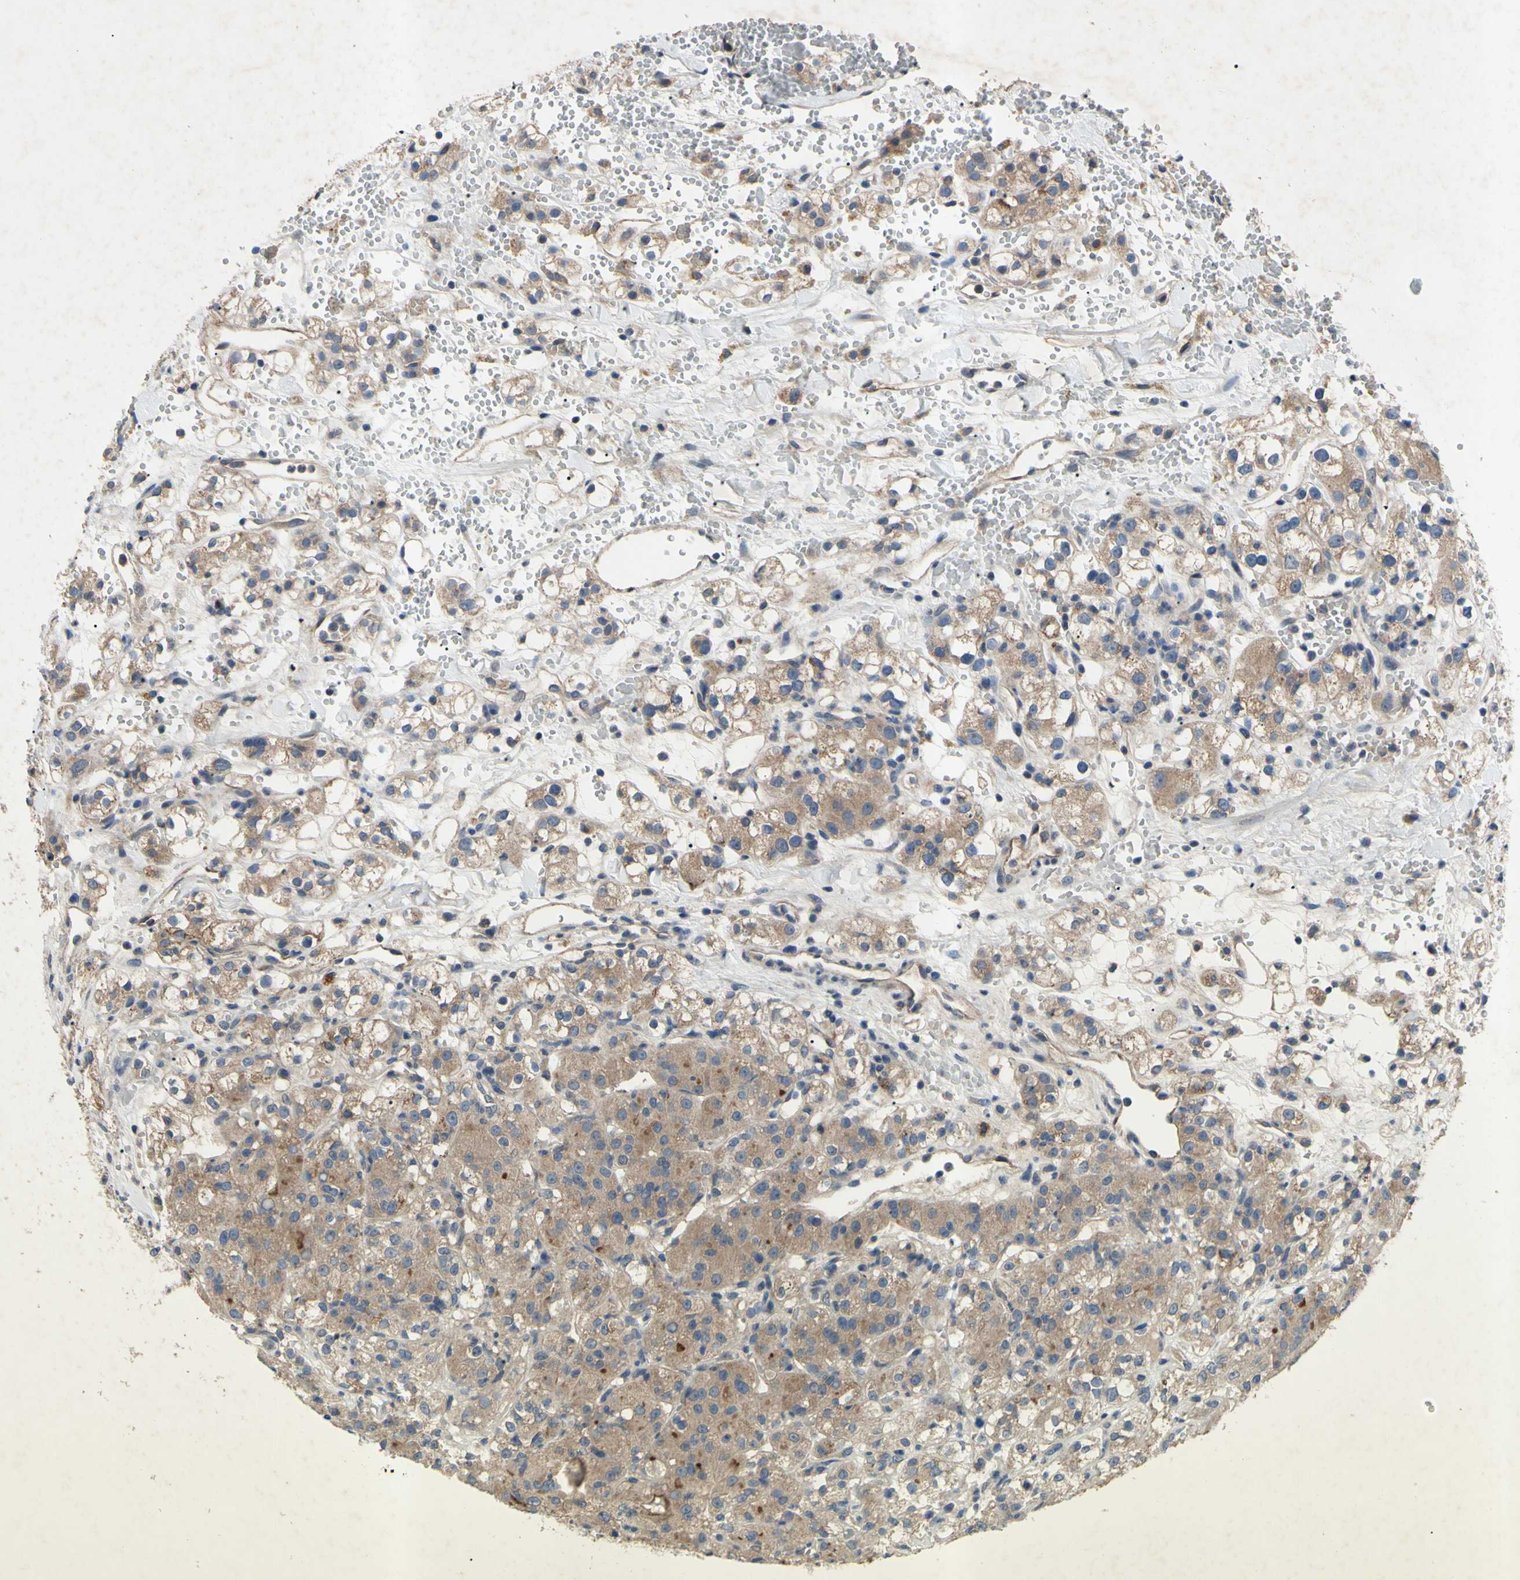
{"staining": {"intensity": "moderate", "quantity": ">75%", "location": "cytoplasmic/membranous"}, "tissue": "renal cancer", "cell_type": "Tumor cells", "image_type": "cancer", "snomed": [{"axis": "morphology", "description": "Adenocarcinoma, NOS"}, {"axis": "topography", "description": "Kidney"}], "caption": "DAB (3,3'-diaminobenzidine) immunohistochemical staining of renal adenocarcinoma reveals moderate cytoplasmic/membranous protein staining in approximately >75% of tumor cells. (DAB (3,3'-diaminobenzidine) IHC, brown staining for protein, blue staining for nuclei).", "gene": "HILPDA", "patient": {"sex": "male", "age": 61}}